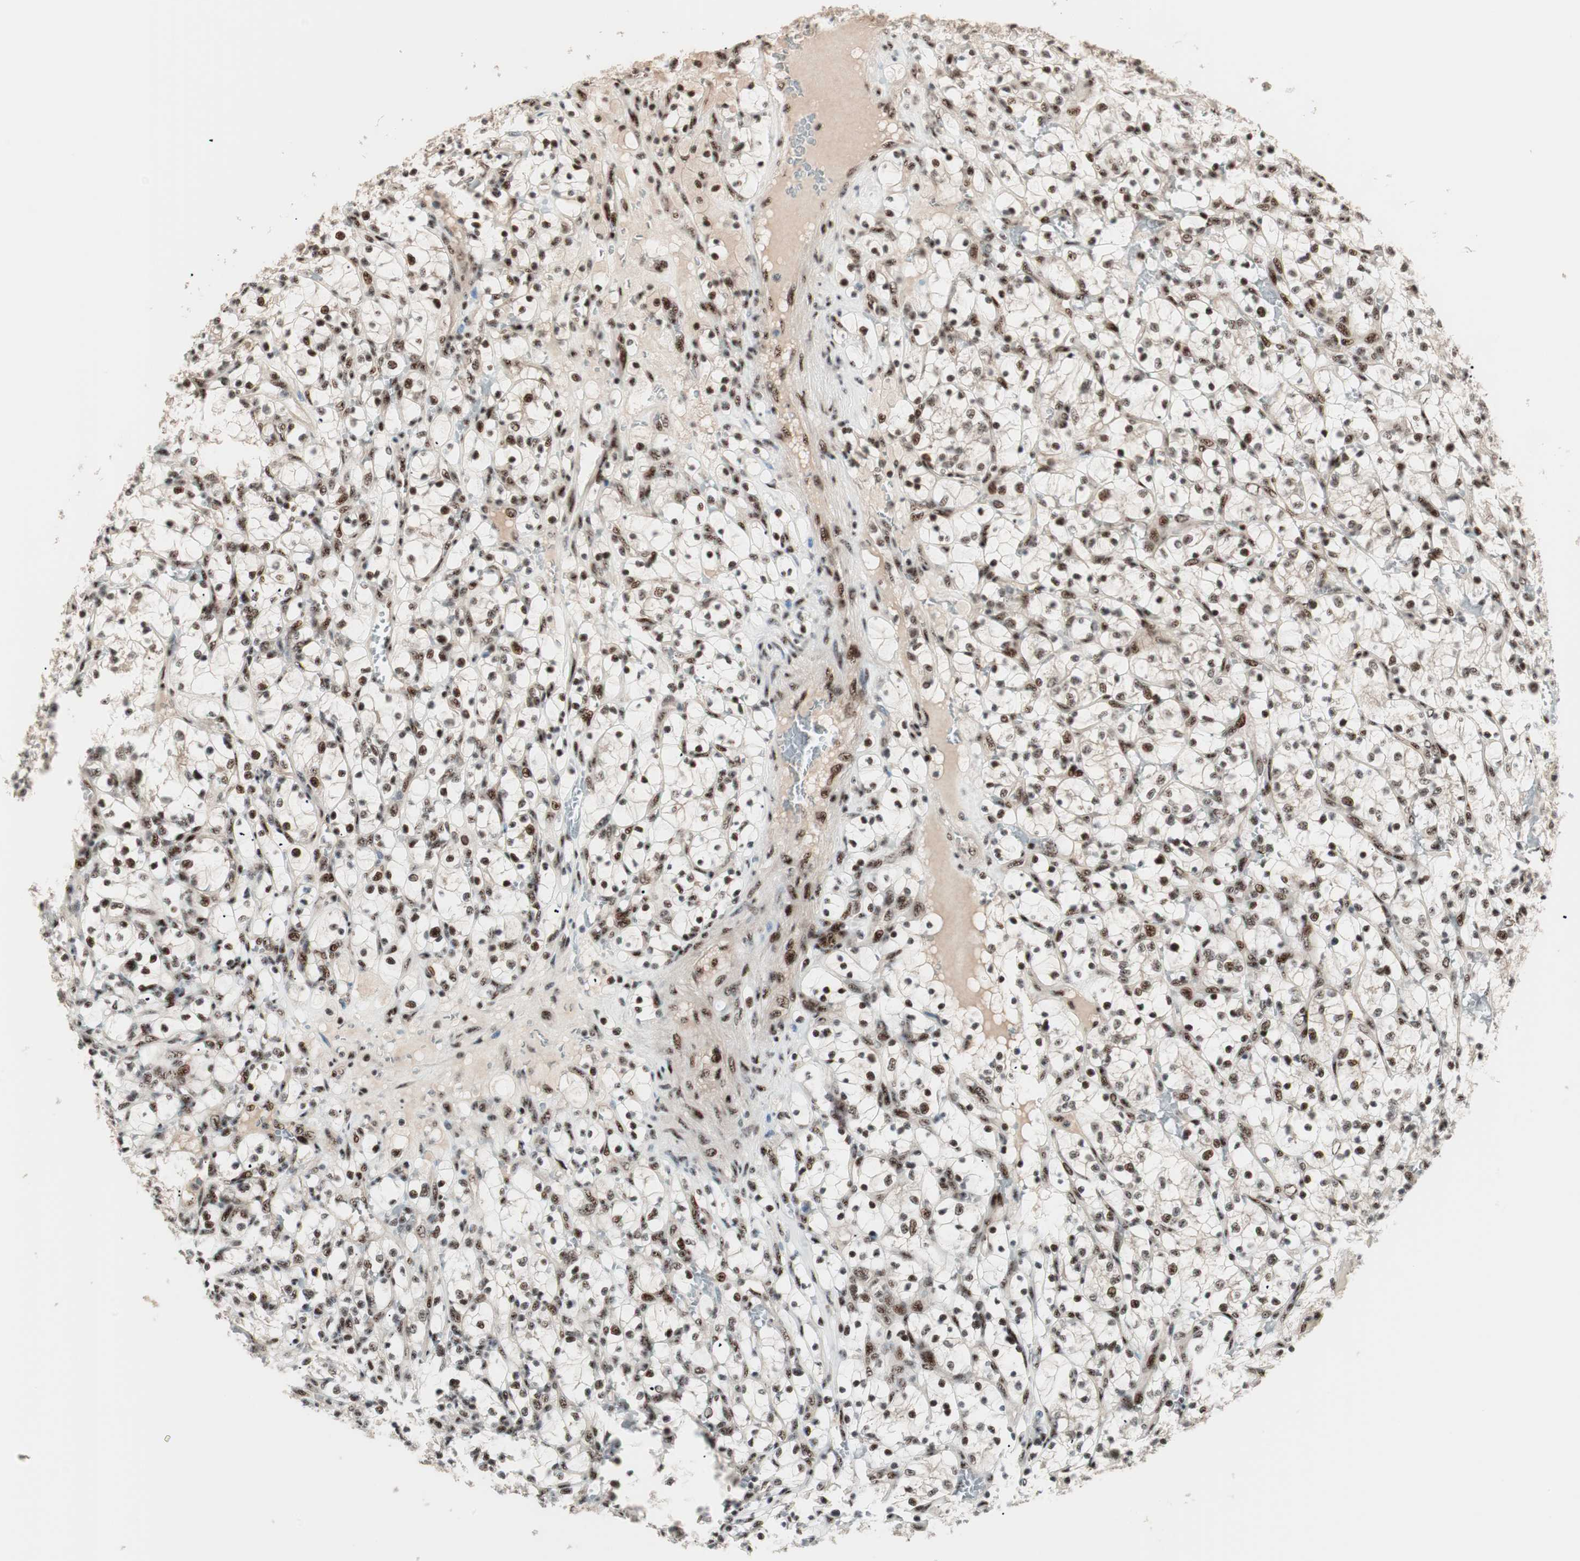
{"staining": {"intensity": "moderate", "quantity": "25%-75%", "location": "nuclear"}, "tissue": "renal cancer", "cell_type": "Tumor cells", "image_type": "cancer", "snomed": [{"axis": "morphology", "description": "Adenocarcinoma, NOS"}, {"axis": "topography", "description": "Kidney"}], "caption": "Adenocarcinoma (renal) stained for a protein exhibits moderate nuclear positivity in tumor cells. The staining is performed using DAB brown chromogen to label protein expression. The nuclei are counter-stained blue using hematoxylin.", "gene": "NR5A2", "patient": {"sex": "female", "age": 69}}